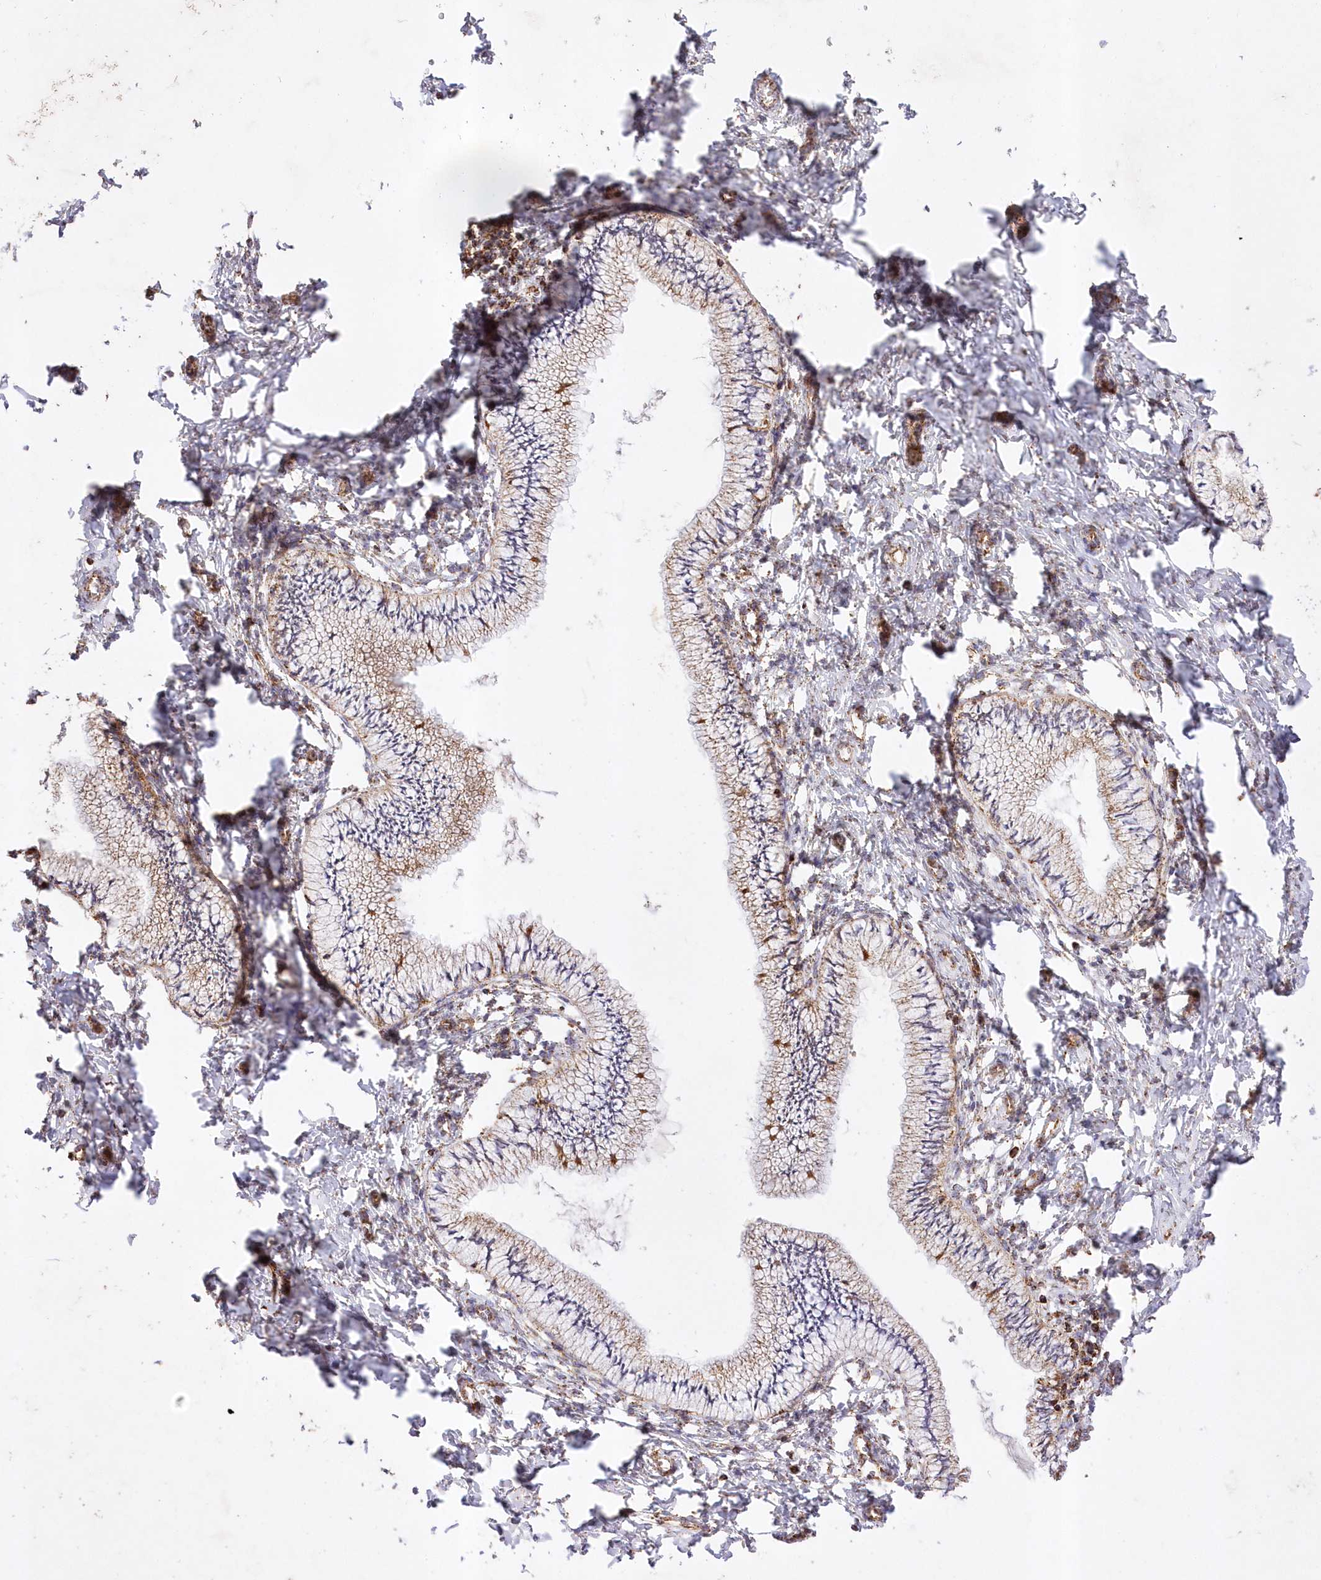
{"staining": {"intensity": "weak", "quantity": ">75%", "location": "cytoplasmic/membranous"}, "tissue": "cervix", "cell_type": "Glandular cells", "image_type": "normal", "snomed": [{"axis": "morphology", "description": "Normal tissue, NOS"}, {"axis": "topography", "description": "Cervix"}], "caption": "Protein positivity by IHC demonstrates weak cytoplasmic/membranous positivity in approximately >75% of glandular cells in unremarkable cervix. Nuclei are stained in blue.", "gene": "ASNSD1", "patient": {"sex": "female", "age": 36}}